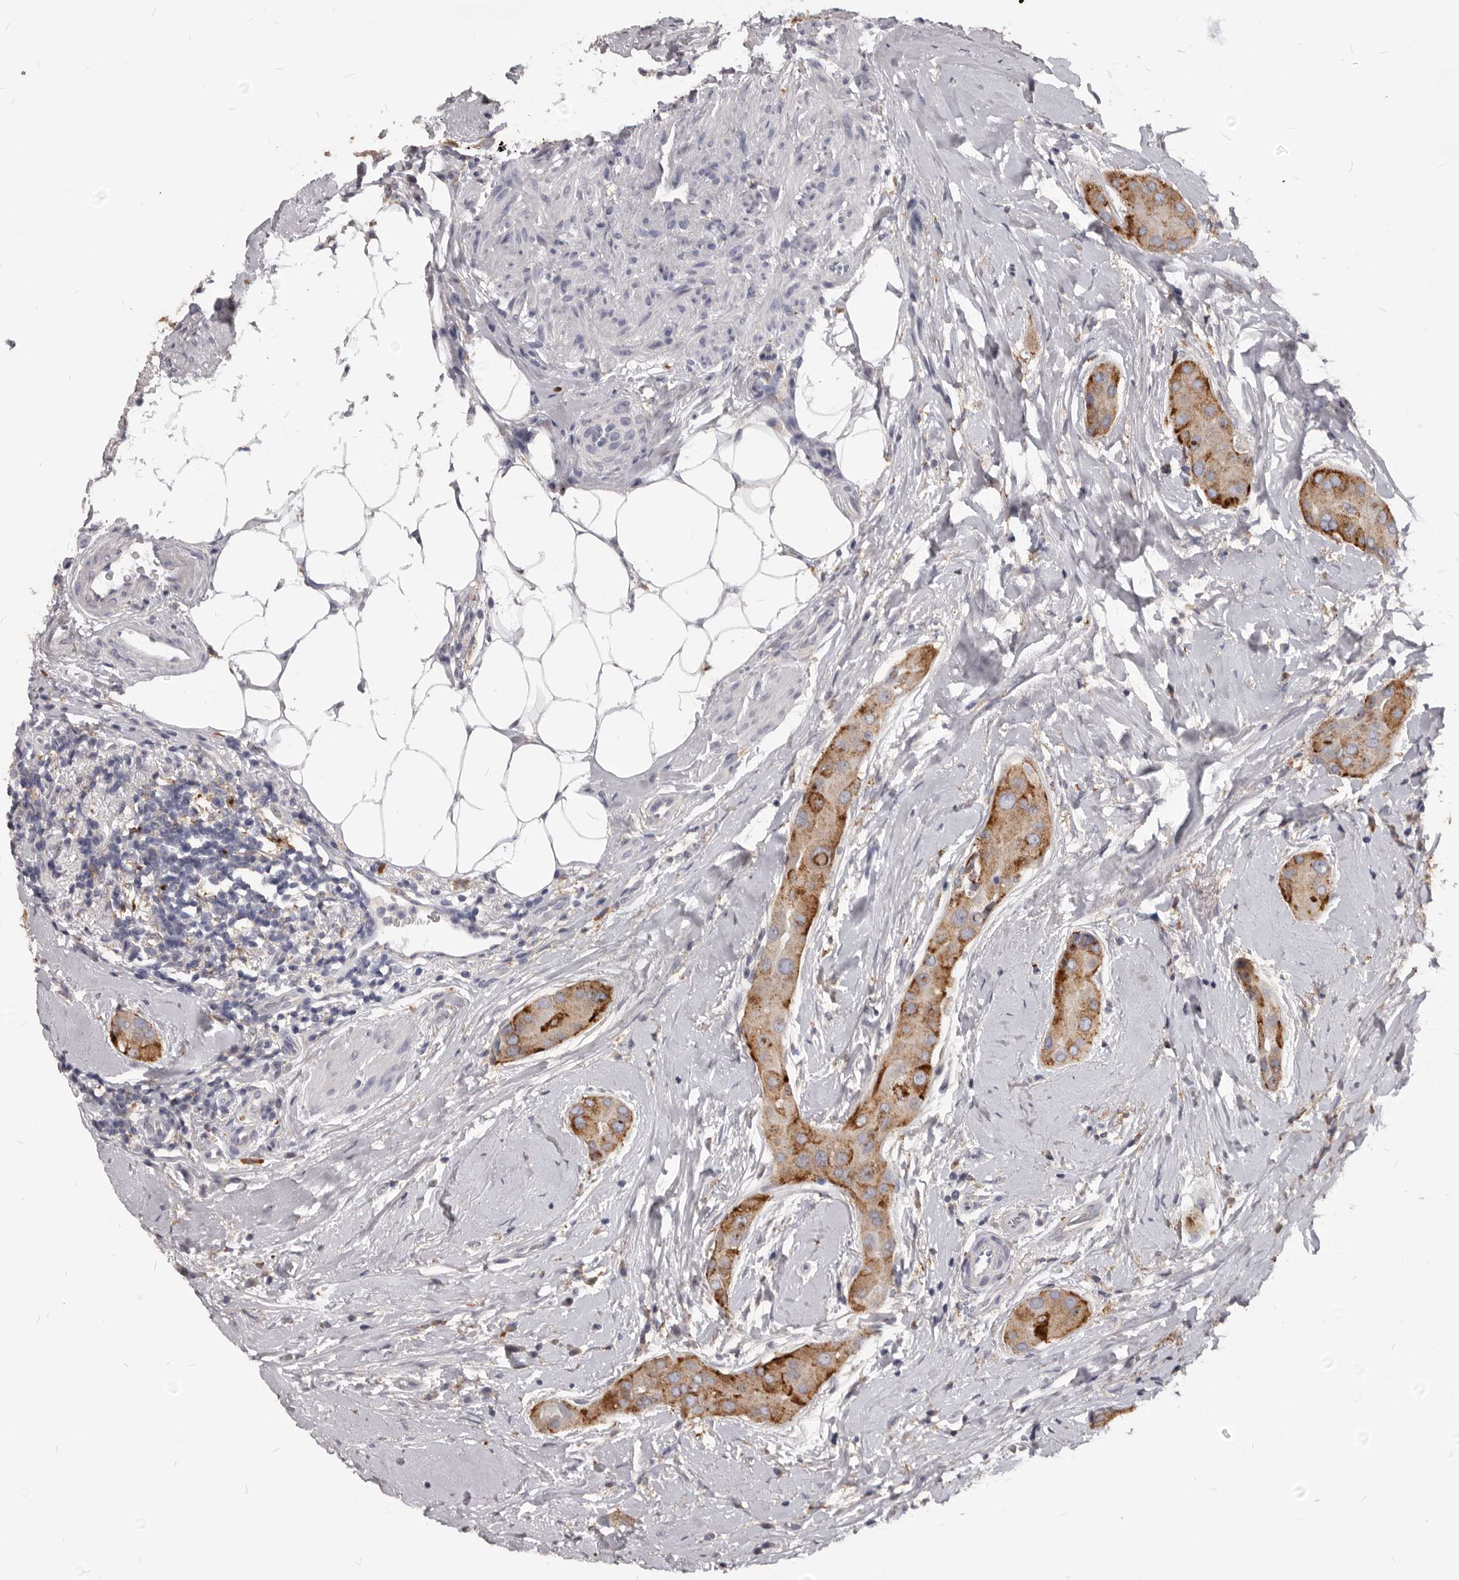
{"staining": {"intensity": "moderate", "quantity": ">75%", "location": "cytoplasmic/membranous"}, "tissue": "thyroid cancer", "cell_type": "Tumor cells", "image_type": "cancer", "snomed": [{"axis": "morphology", "description": "Papillary adenocarcinoma, NOS"}, {"axis": "topography", "description": "Thyroid gland"}], "caption": "The immunohistochemical stain highlights moderate cytoplasmic/membranous expression in tumor cells of papillary adenocarcinoma (thyroid) tissue. Immunohistochemistry (ihc) stains the protein in brown and the nuclei are stained blue.", "gene": "PI4K2A", "patient": {"sex": "male", "age": 33}}